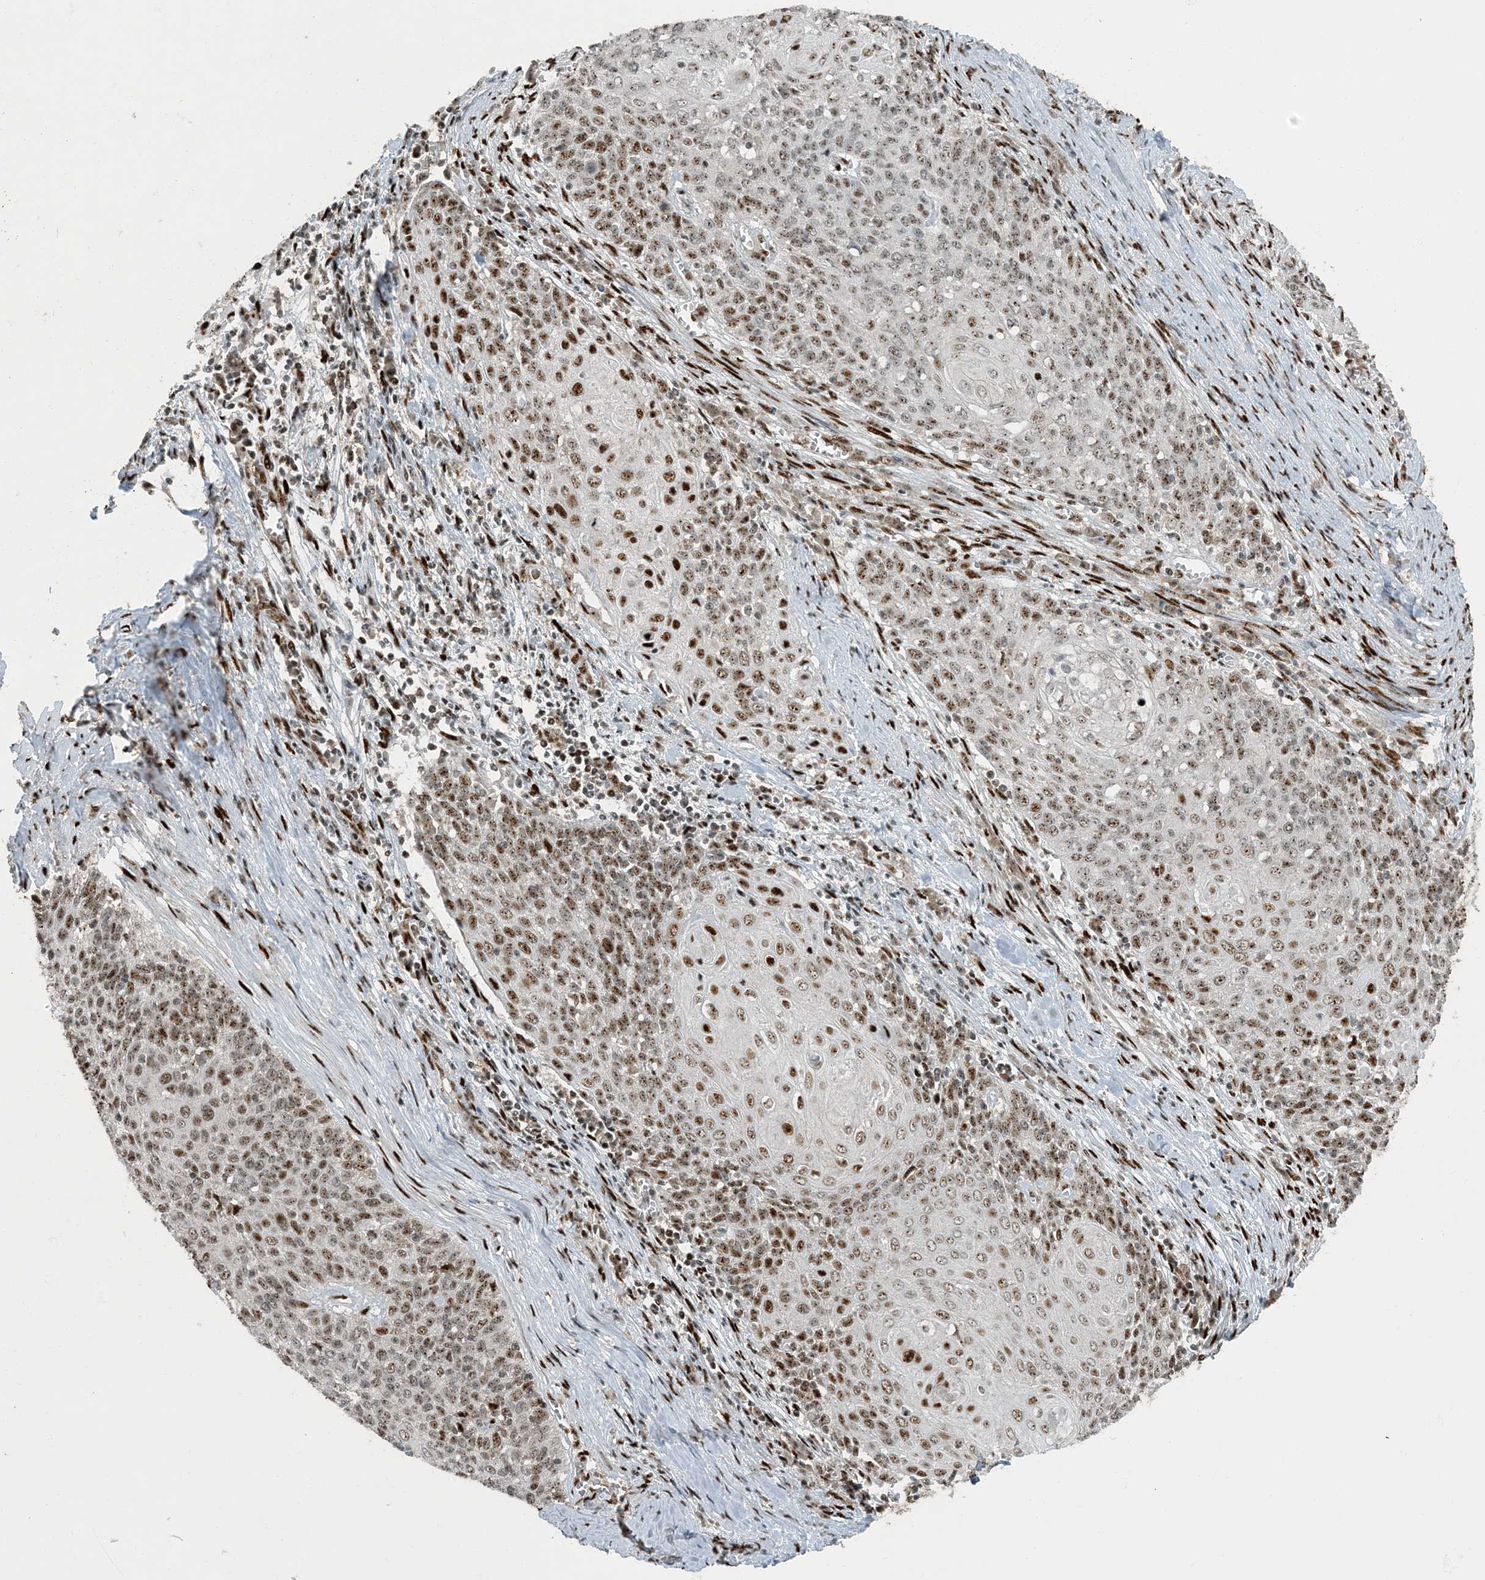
{"staining": {"intensity": "moderate", "quantity": ">75%", "location": "nuclear"}, "tissue": "cervical cancer", "cell_type": "Tumor cells", "image_type": "cancer", "snomed": [{"axis": "morphology", "description": "Squamous cell carcinoma, NOS"}, {"axis": "topography", "description": "Cervix"}], "caption": "Immunohistochemistry histopathology image of cervical cancer stained for a protein (brown), which exhibits medium levels of moderate nuclear staining in approximately >75% of tumor cells.", "gene": "MBD1", "patient": {"sex": "female", "age": 39}}